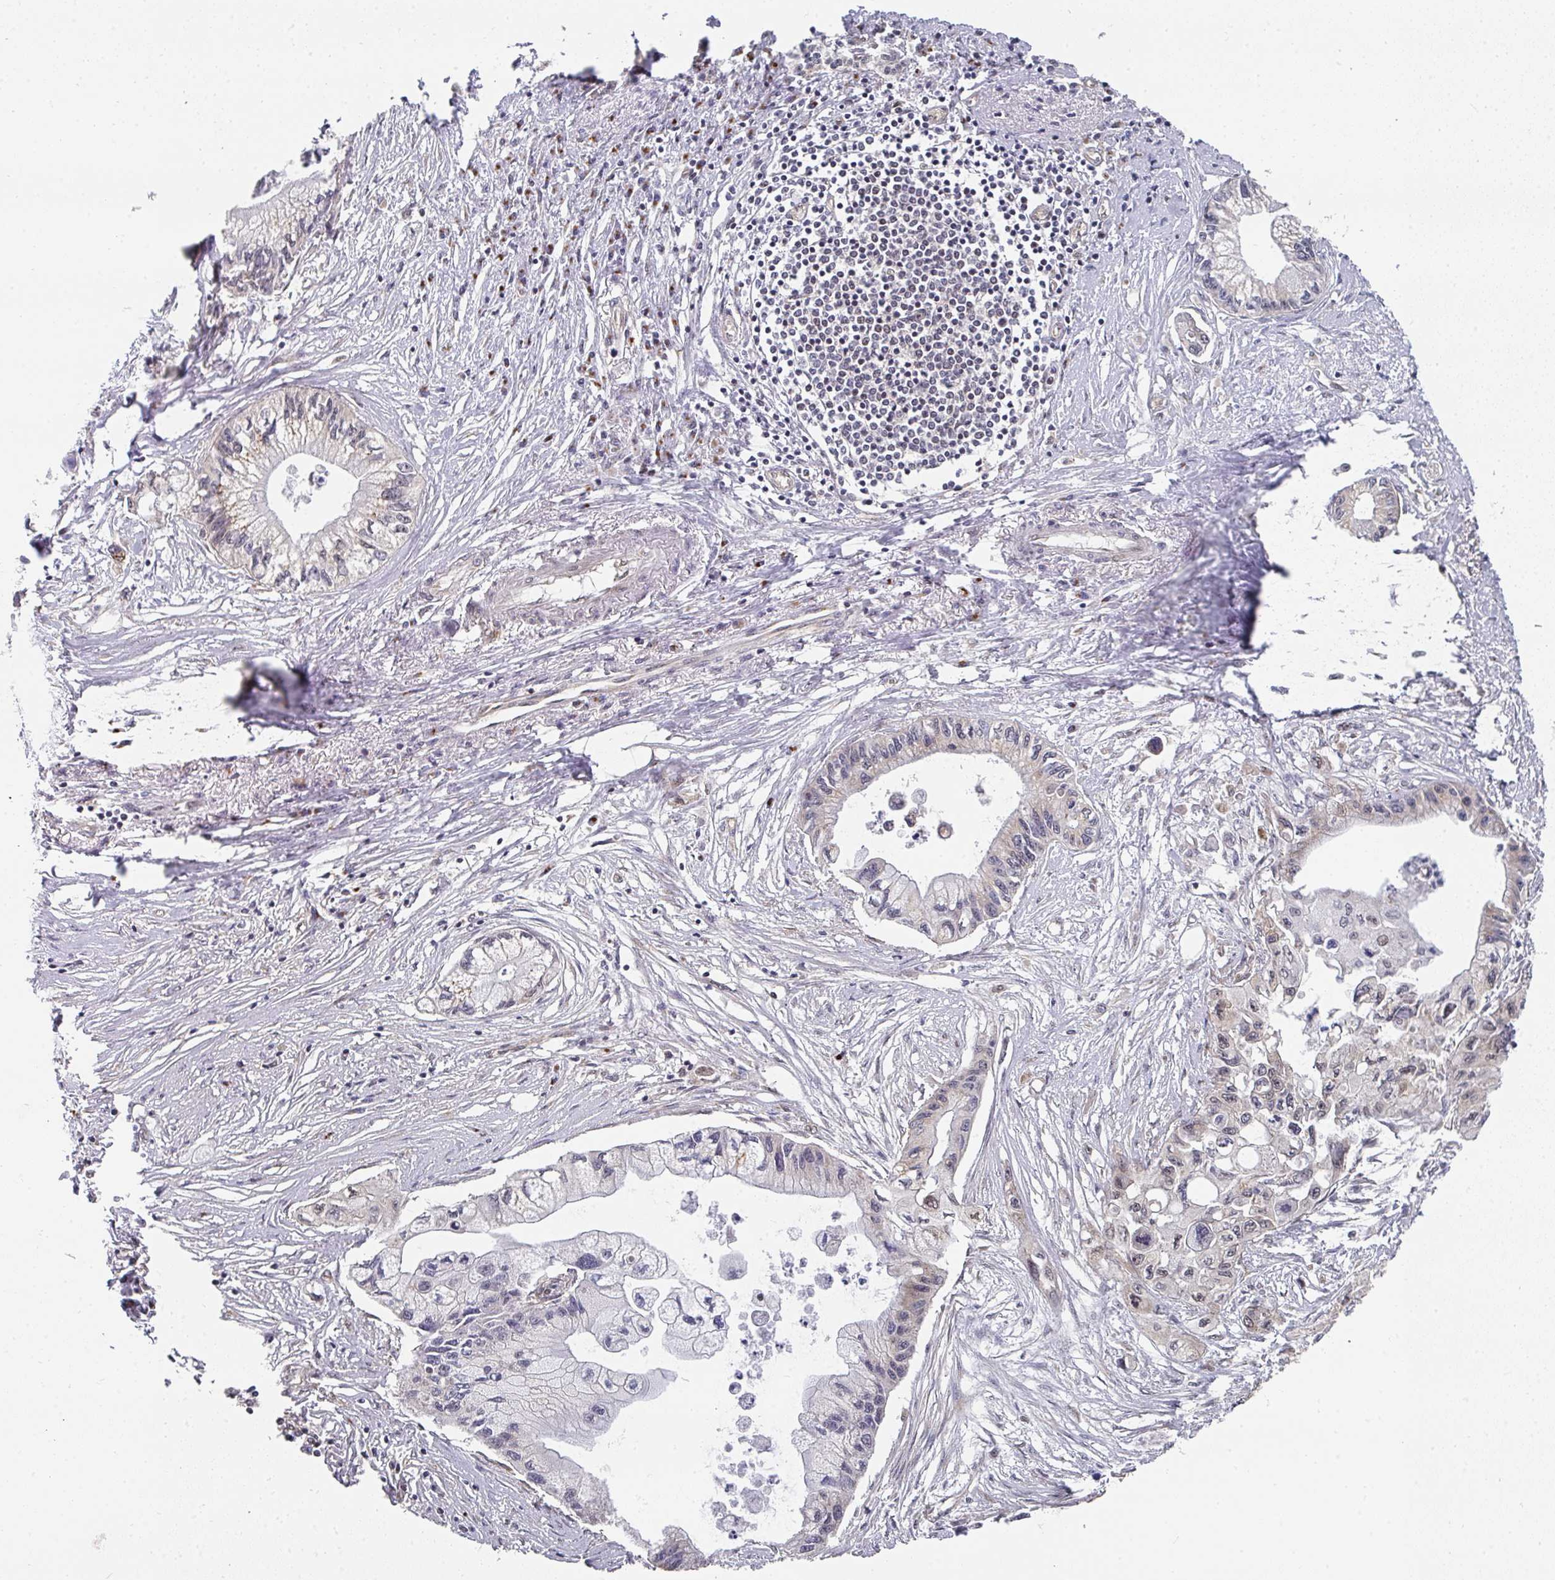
{"staining": {"intensity": "negative", "quantity": "none", "location": "none"}, "tissue": "pancreatic cancer", "cell_type": "Tumor cells", "image_type": "cancer", "snomed": [{"axis": "morphology", "description": "Adenocarcinoma, NOS"}, {"axis": "topography", "description": "Pancreas"}], "caption": "The photomicrograph shows no significant positivity in tumor cells of pancreatic adenocarcinoma.", "gene": "C18orf25", "patient": {"sex": "male", "age": 61}}